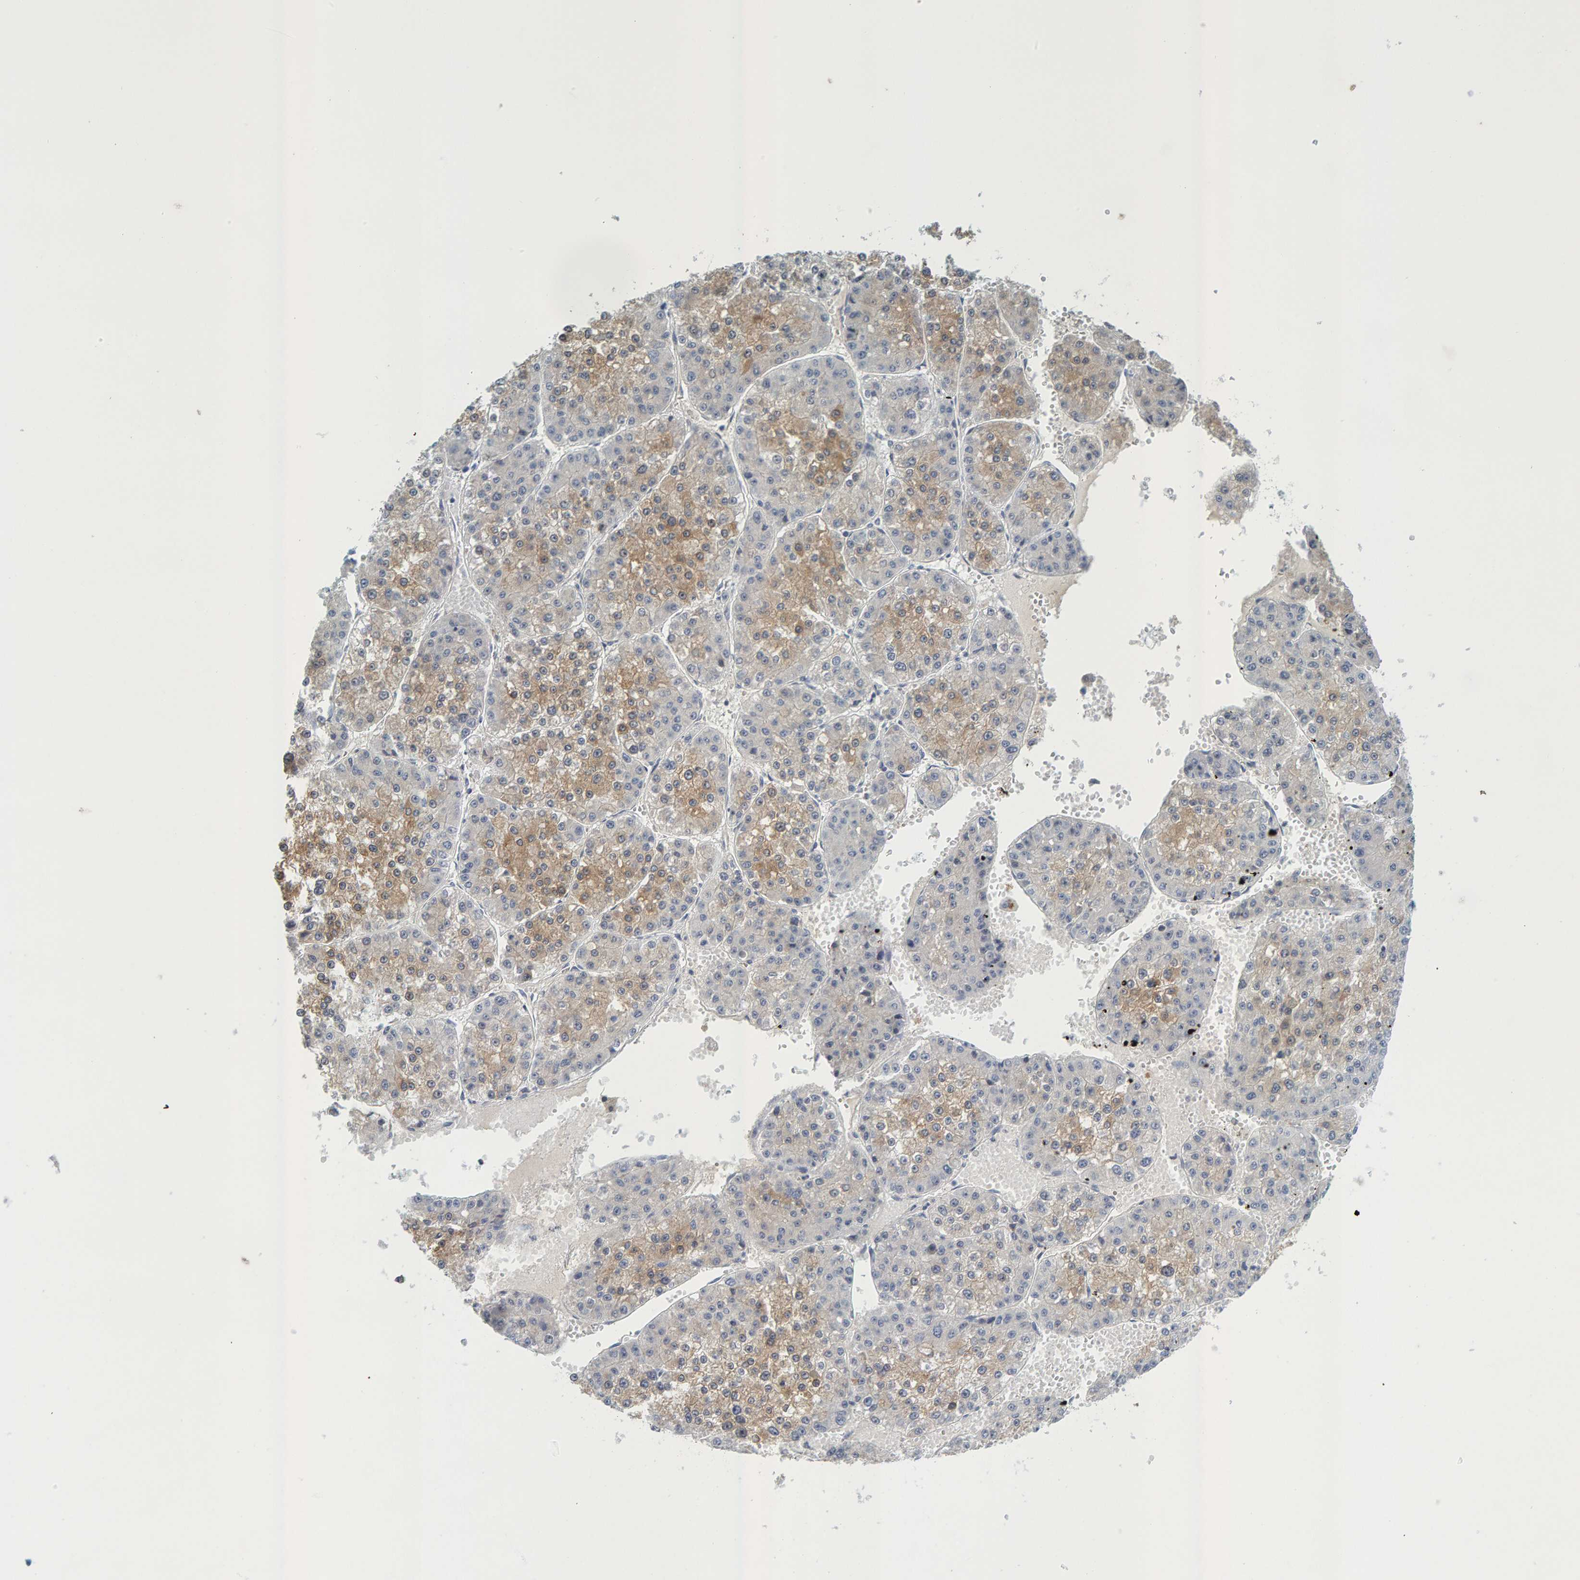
{"staining": {"intensity": "weak", "quantity": "25%-75%", "location": "cytoplasmic/membranous"}, "tissue": "liver cancer", "cell_type": "Tumor cells", "image_type": "cancer", "snomed": [{"axis": "morphology", "description": "Carcinoma, Hepatocellular, NOS"}, {"axis": "topography", "description": "Liver"}], "caption": "A brown stain highlights weak cytoplasmic/membranous positivity of a protein in human hepatocellular carcinoma (liver) tumor cells.", "gene": "ZNF77", "patient": {"sex": "female", "age": 73}}